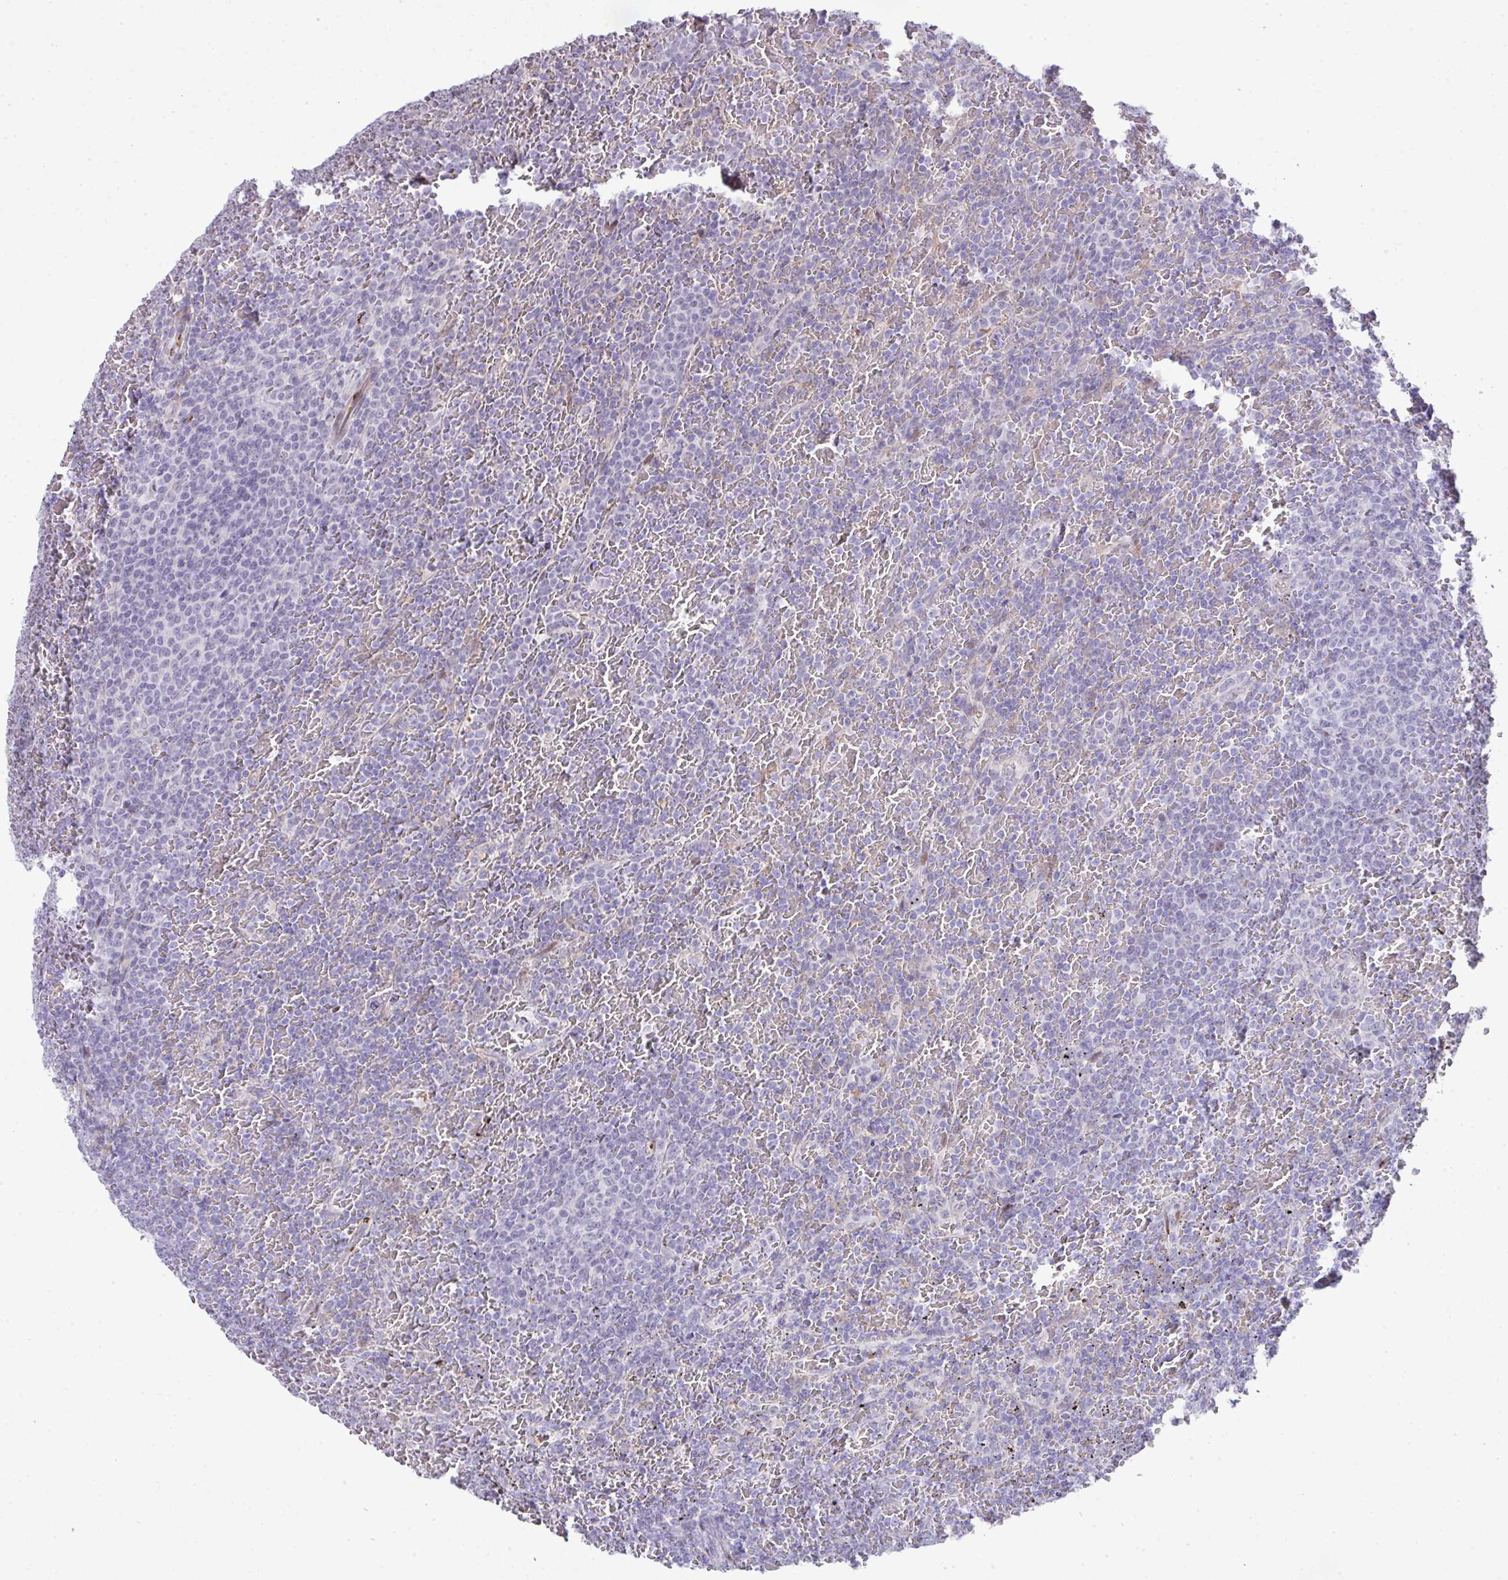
{"staining": {"intensity": "negative", "quantity": "none", "location": "none"}, "tissue": "lymphoma", "cell_type": "Tumor cells", "image_type": "cancer", "snomed": [{"axis": "morphology", "description": "Malignant lymphoma, non-Hodgkin's type, Low grade"}, {"axis": "topography", "description": "Spleen"}], "caption": "The photomicrograph exhibits no significant staining in tumor cells of malignant lymphoma, non-Hodgkin's type (low-grade).", "gene": "GALNT16", "patient": {"sex": "female", "age": 77}}